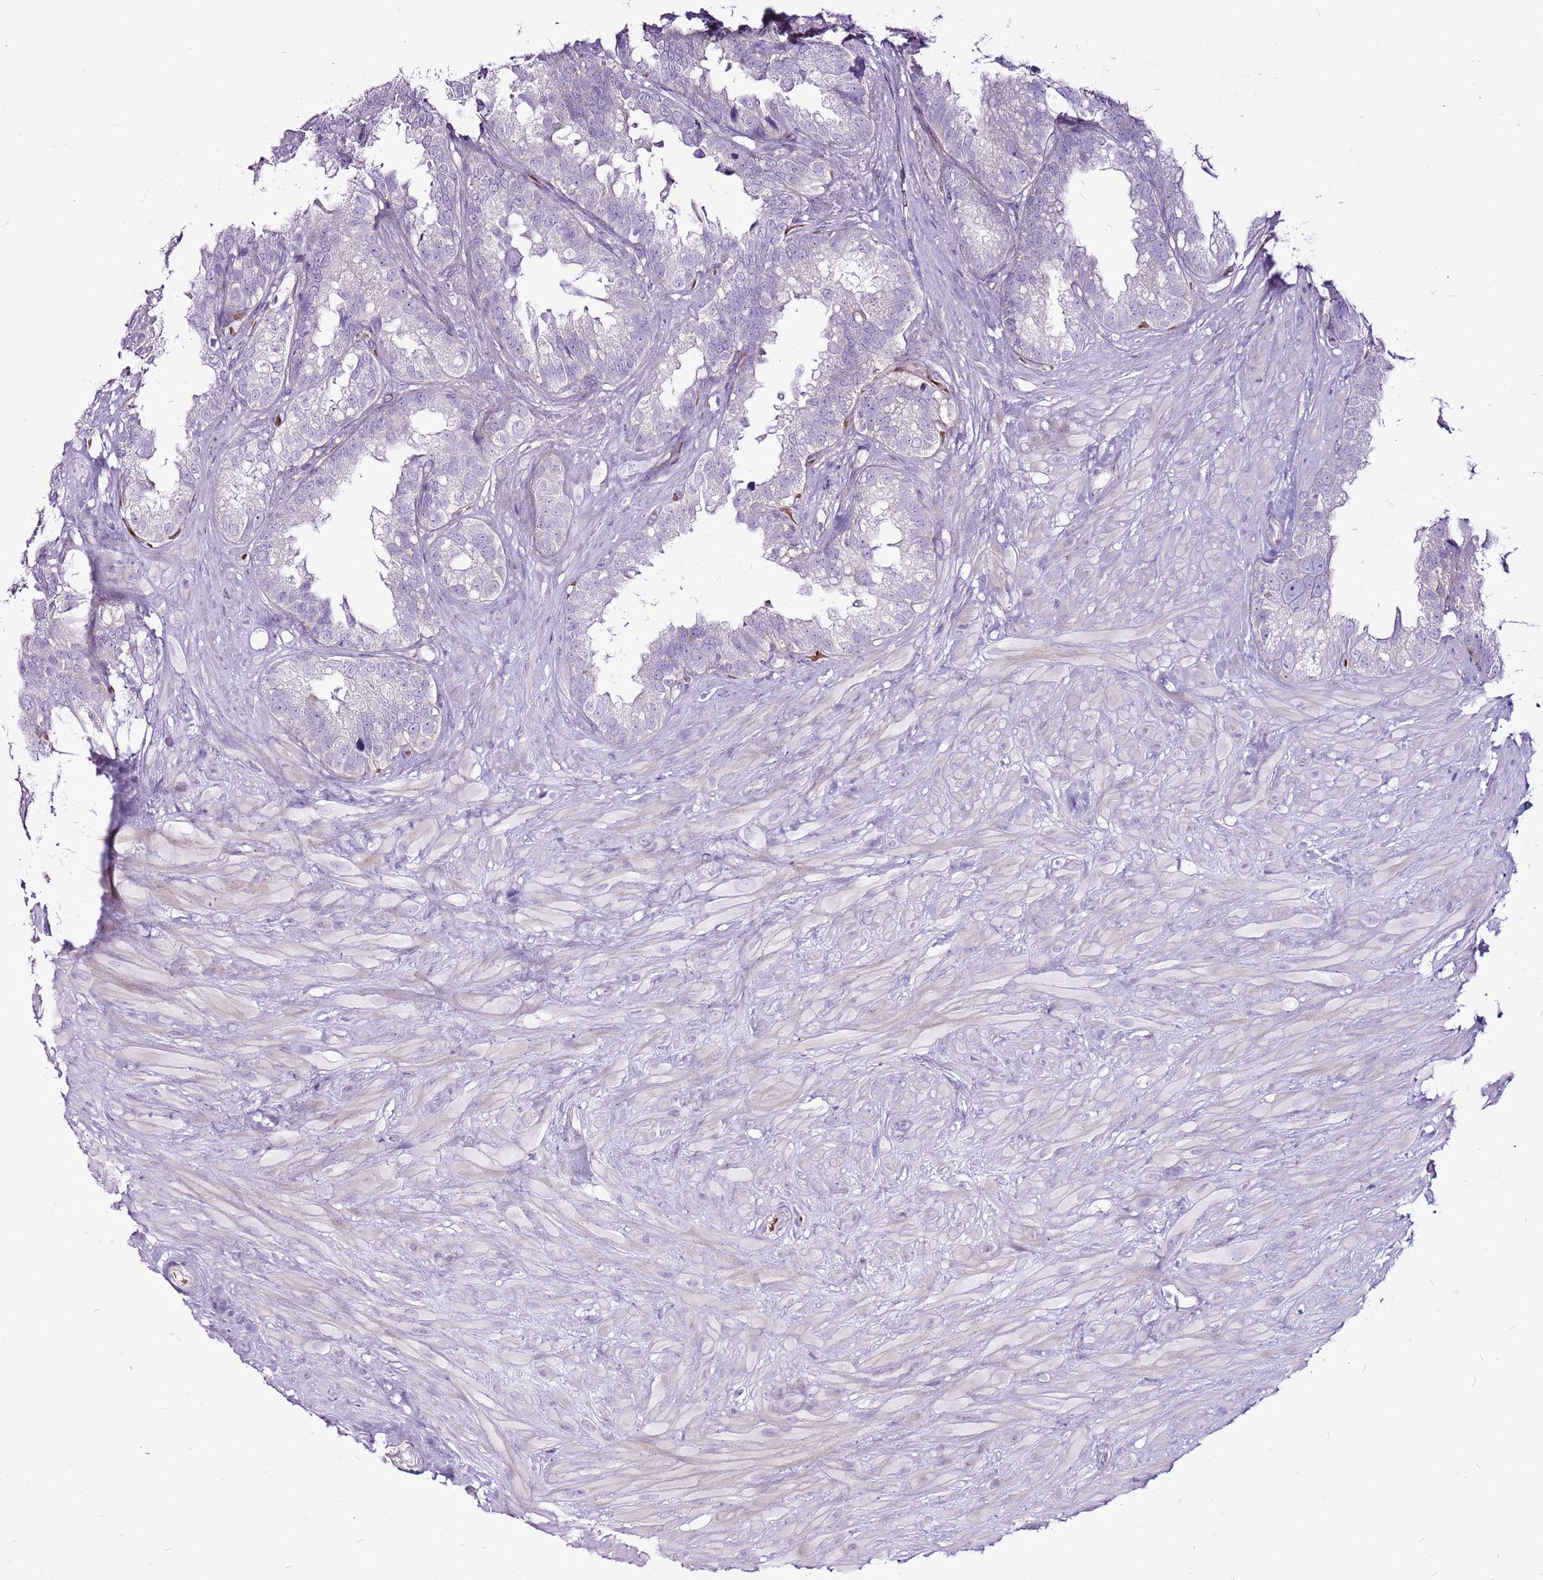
{"staining": {"intensity": "negative", "quantity": "none", "location": "none"}, "tissue": "seminal vesicle", "cell_type": "Glandular cells", "image_type": "normal", "snomed": [{"axis": "morphology", "description": "Normal tissue, NOS"}, {"axis": "topography", "description": "Seminal veicle"}], "caption": "A high-resolution micrograph shows immunohistochemistry (IHC) staining of benign seminal vesicle, which displays no significant expression in glandular cells.", "gene": "CHAC2", "patient": {"sex": "male", "age": 80}}